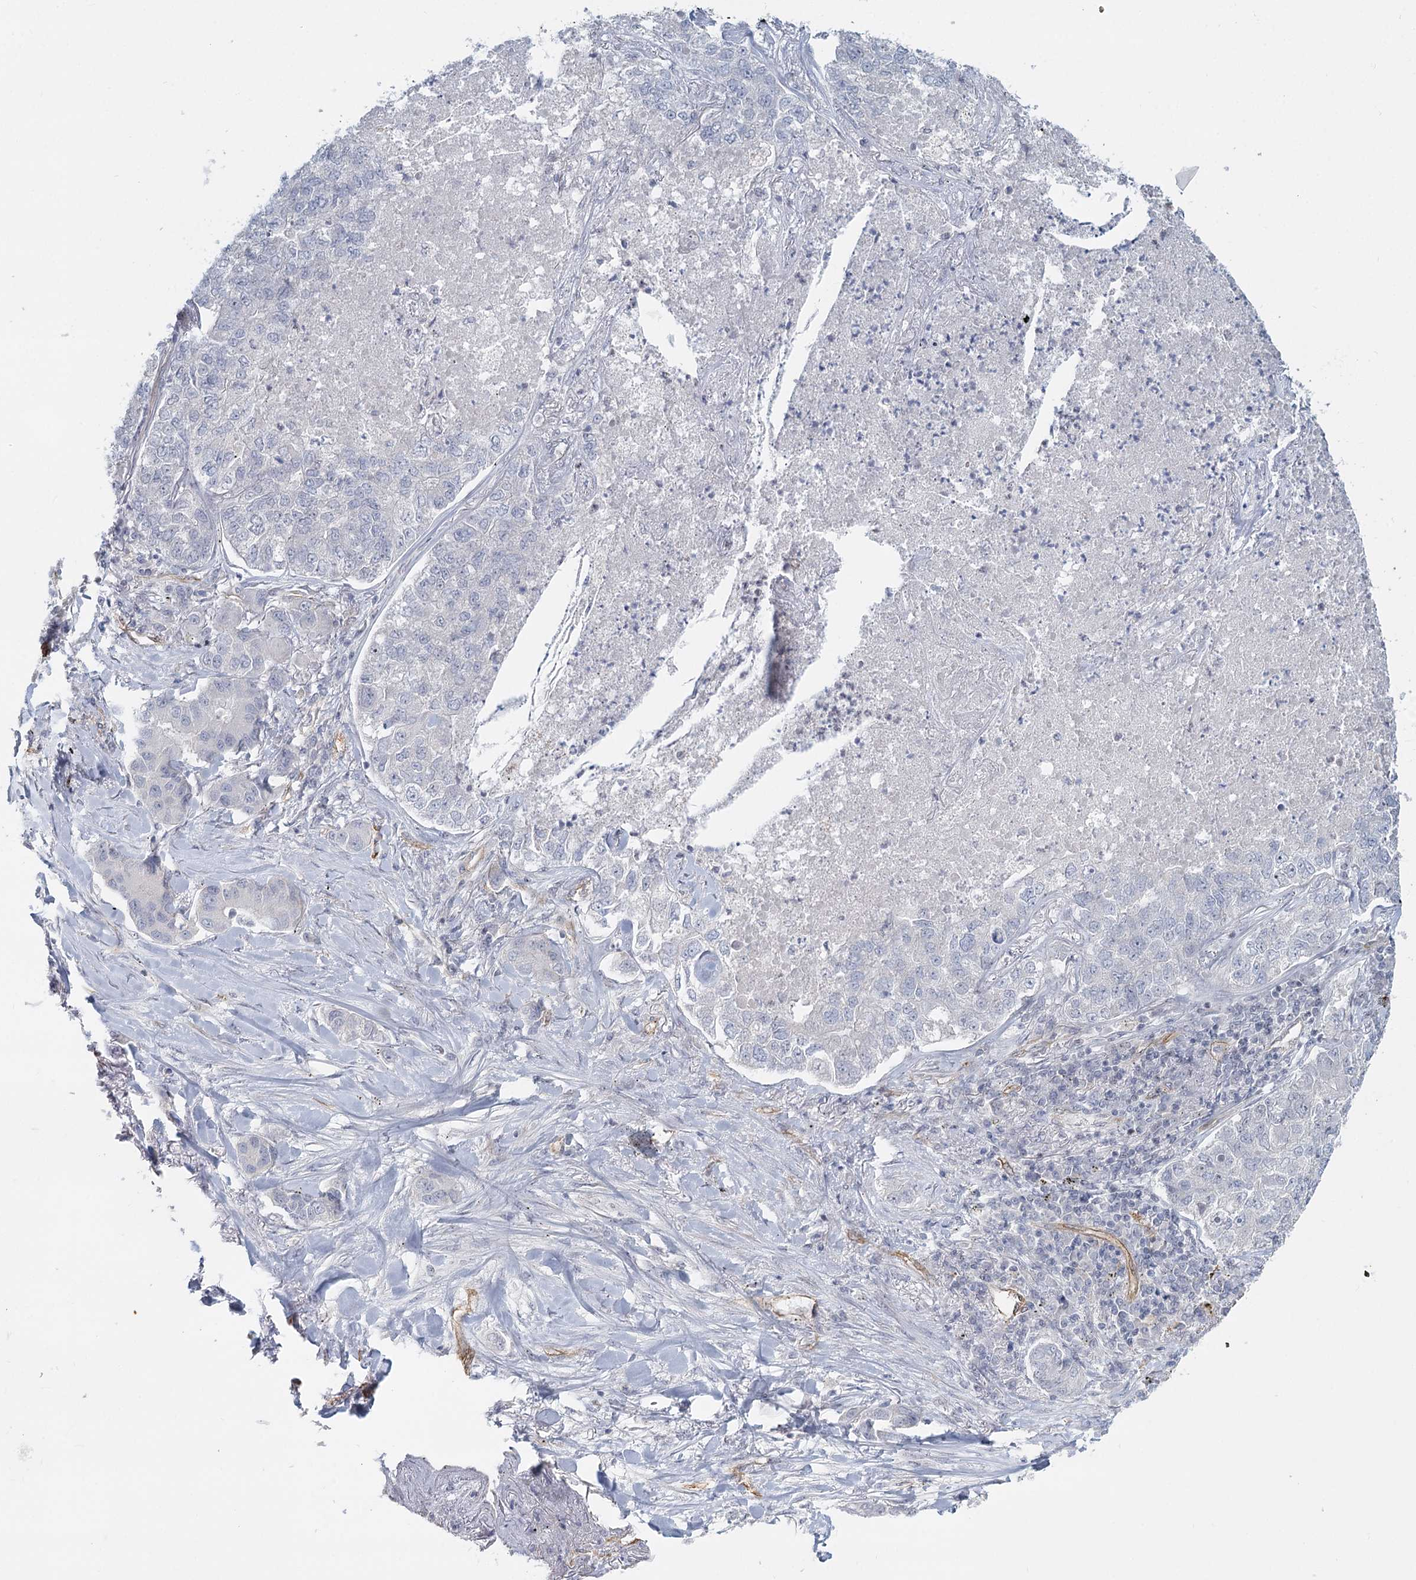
{"staining": {"intensity": "negative", "quantity": "none", "location": "none"}, "tissue": "lung cancer", "cell_type": "Tumor cells", "image_type": "cancer", "snomed": [{"axis": "morphology", "description": "Adenocarcinoma, NOS"}, {"axis": "topography", "description": "Lung"}], "caption": "Tumor cells are negative for protein expression in human adenocarcinoma (lung). (IHC, brightfield microscopy, high magnification).", "gene": "ZFYVE28", "patient": {"sex": "male", "age": 49}}